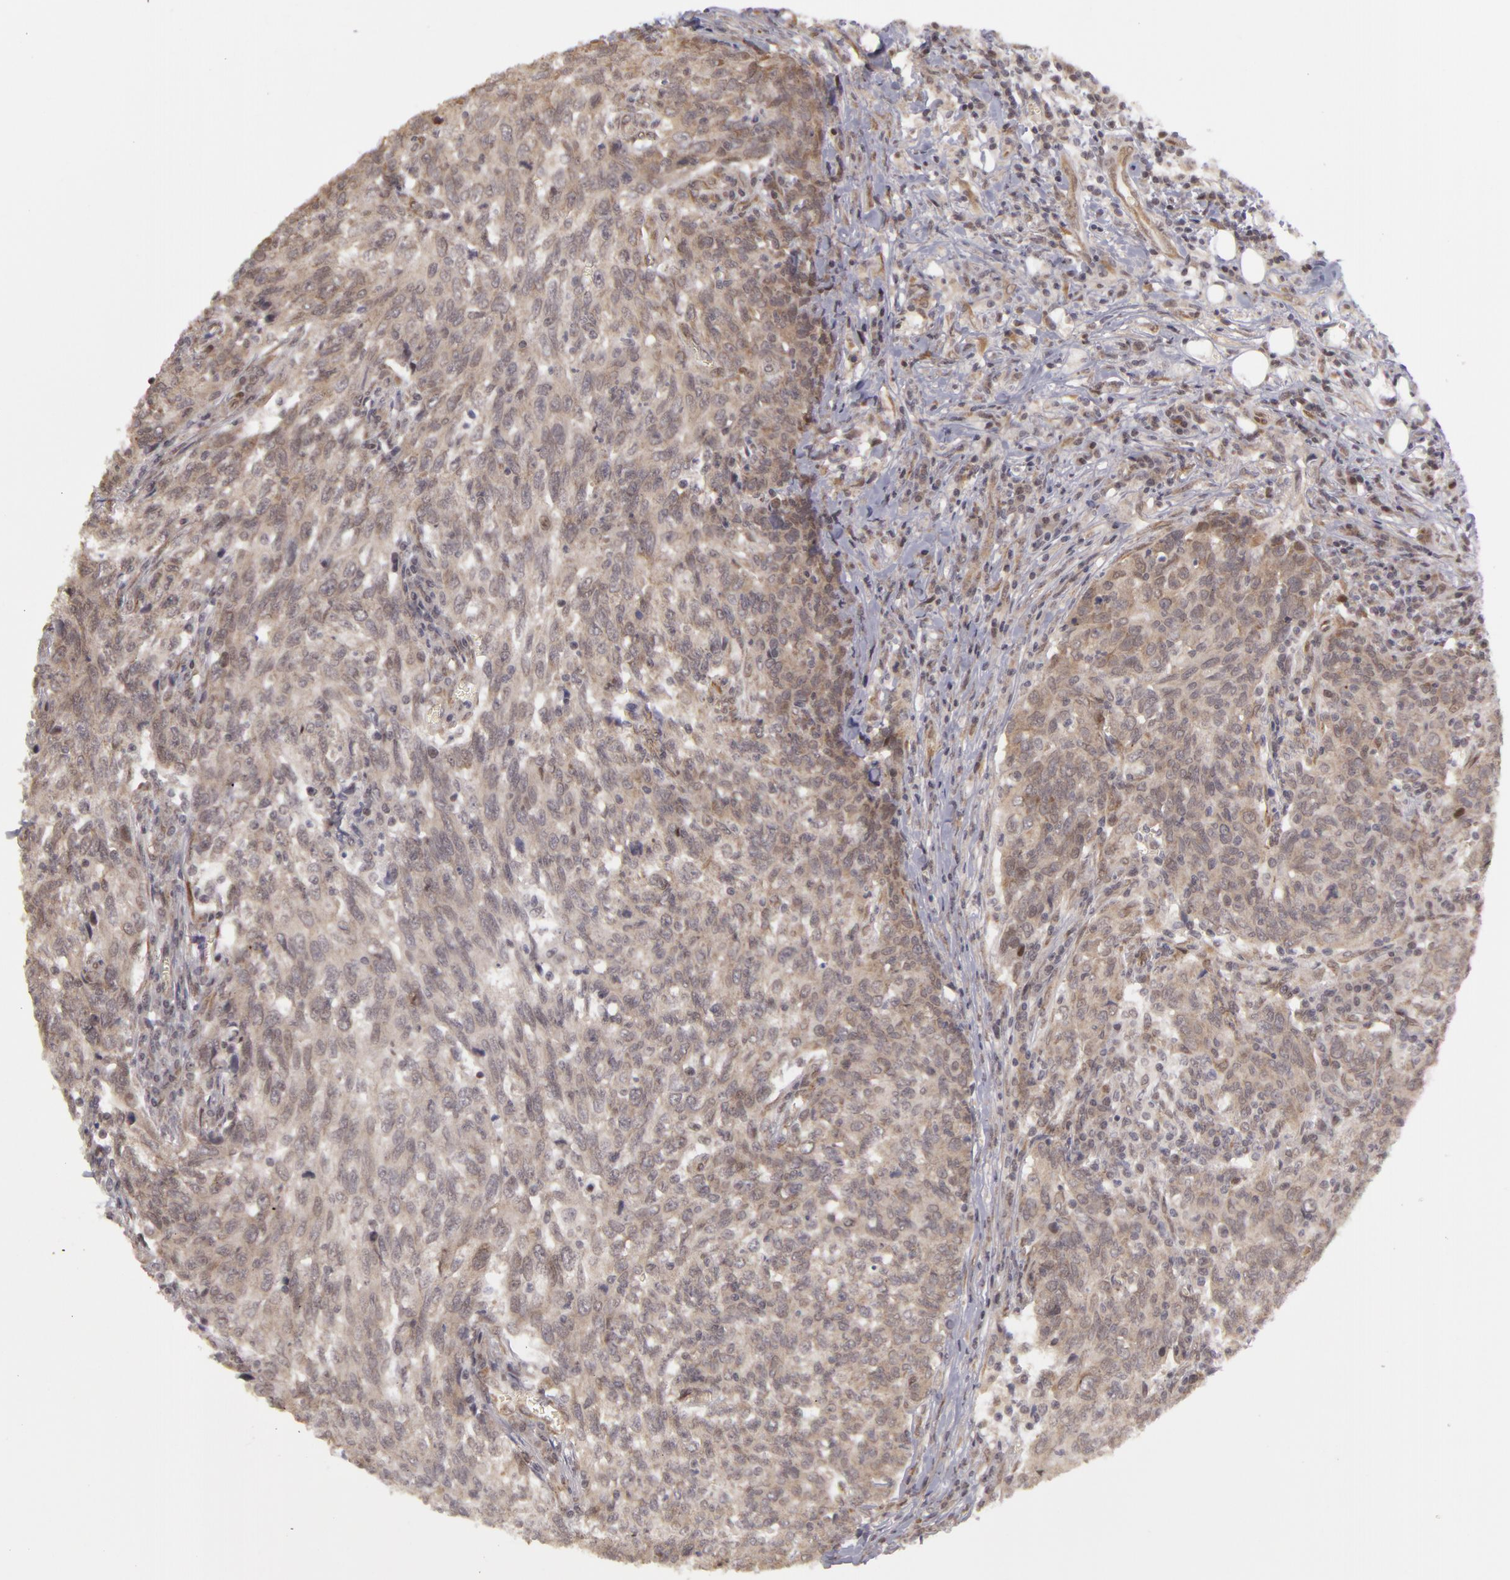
{"staining": {"intensity": "weak", "quantity": ">75%", "location": "cytoplasmic/membranous"}, "tissue": "breast cancer", "cell_type": "Tumor cells", "image_type": "cancer", "snomed": [{"axis": "morphology", "description": "Duct carcinoma"}, {"axis": "topography", "description": "Breast"}], "caption": "Brown immunohistochemical staining in breast cancer exhibits weak cytoplasmic/membranous expression in approximately >75% of tumor cells.", "gene": "ZNF133", "patient": {"sex": "female", "age": 50}}